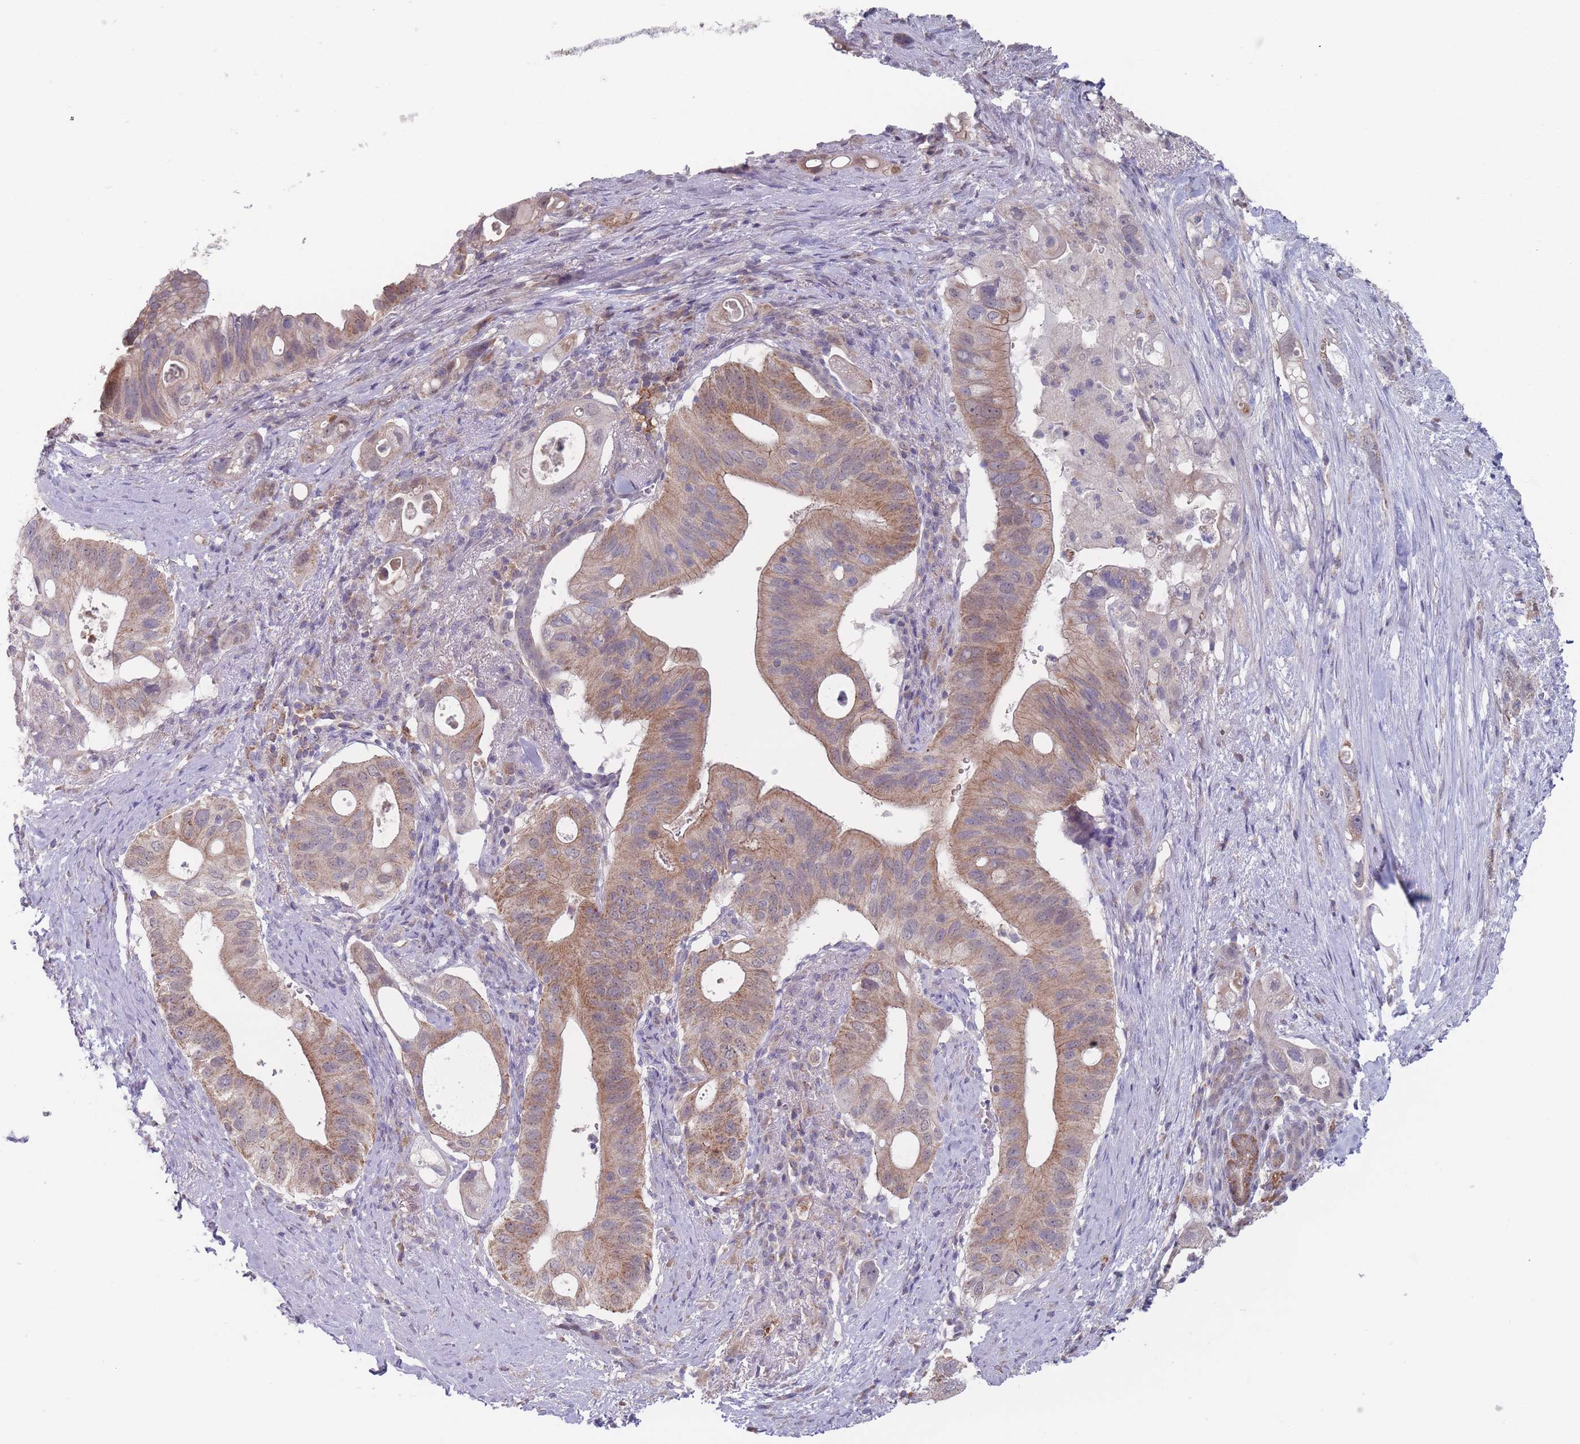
{"staining": {"intensity": "moderate", "quantity": ">75%", "location": "cytoplasmic/membranous"}, "tissue": "pancreatic cancer", "cell_type": "Tumor cells", "image_type": "cancer", "snomed": [{"axis": "morphology", "description": "Adenocarcinoma, NOS"}, {"axis": "topography", "description": "Pancreas"}], "caption": "This histopathology image displays immunohistochemistry (IHC) staining of adenocarcinoma (pancreatic), with medium moderate cytoplasmic/membranous expression in approximately >75% of tumor cells.", "gene": "PEX7", "patient": {"sex": "female", "age": 72}}